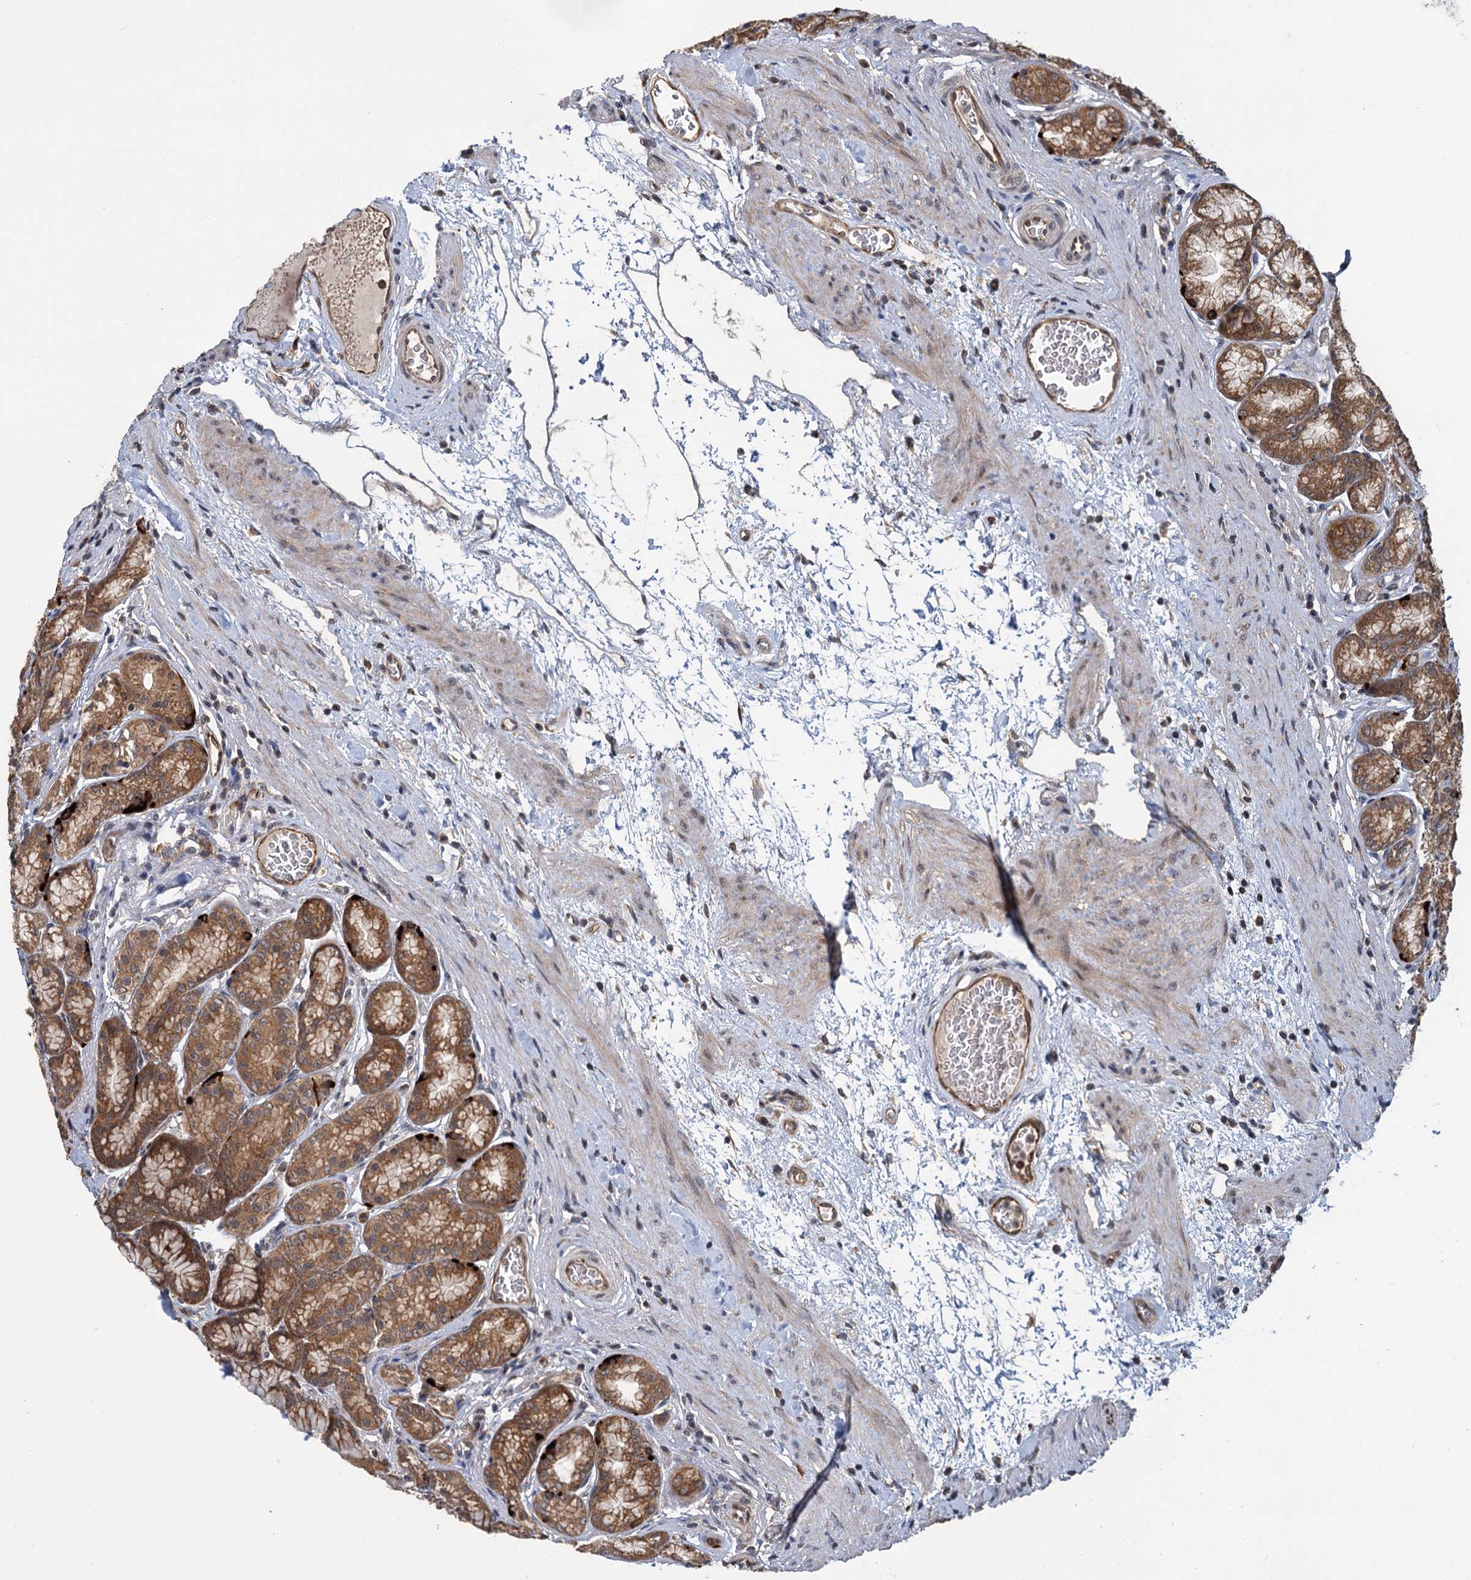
{"staining": {"intensity": "strong", "quantity": ">75%", "location": "cytoplasmic/membranous"}, "tissue": "stomach", "cell_type": "Glandular cells", "image_type": "normal", "snomed": [{"axis": "morphology", "description": "Normal tissue, NOS"}, {"axis": "morphology", "description": "Adenocarcinoma, NOS"}, {"axis": "morphology", "description": "Adenocarcinoma, High grade"}, {"axis": "topography", "description": "Stomach, upper"}, {"axis": "topography", "description": "Stomach"}], "caption": "Immunohistochemical staining of benign human stomach displays strong cytoplasmic/membranous protein expression in about >75% of glandular cells.", "gene": "KANSL2", "patient": {"sex": "female", "age": 65}}